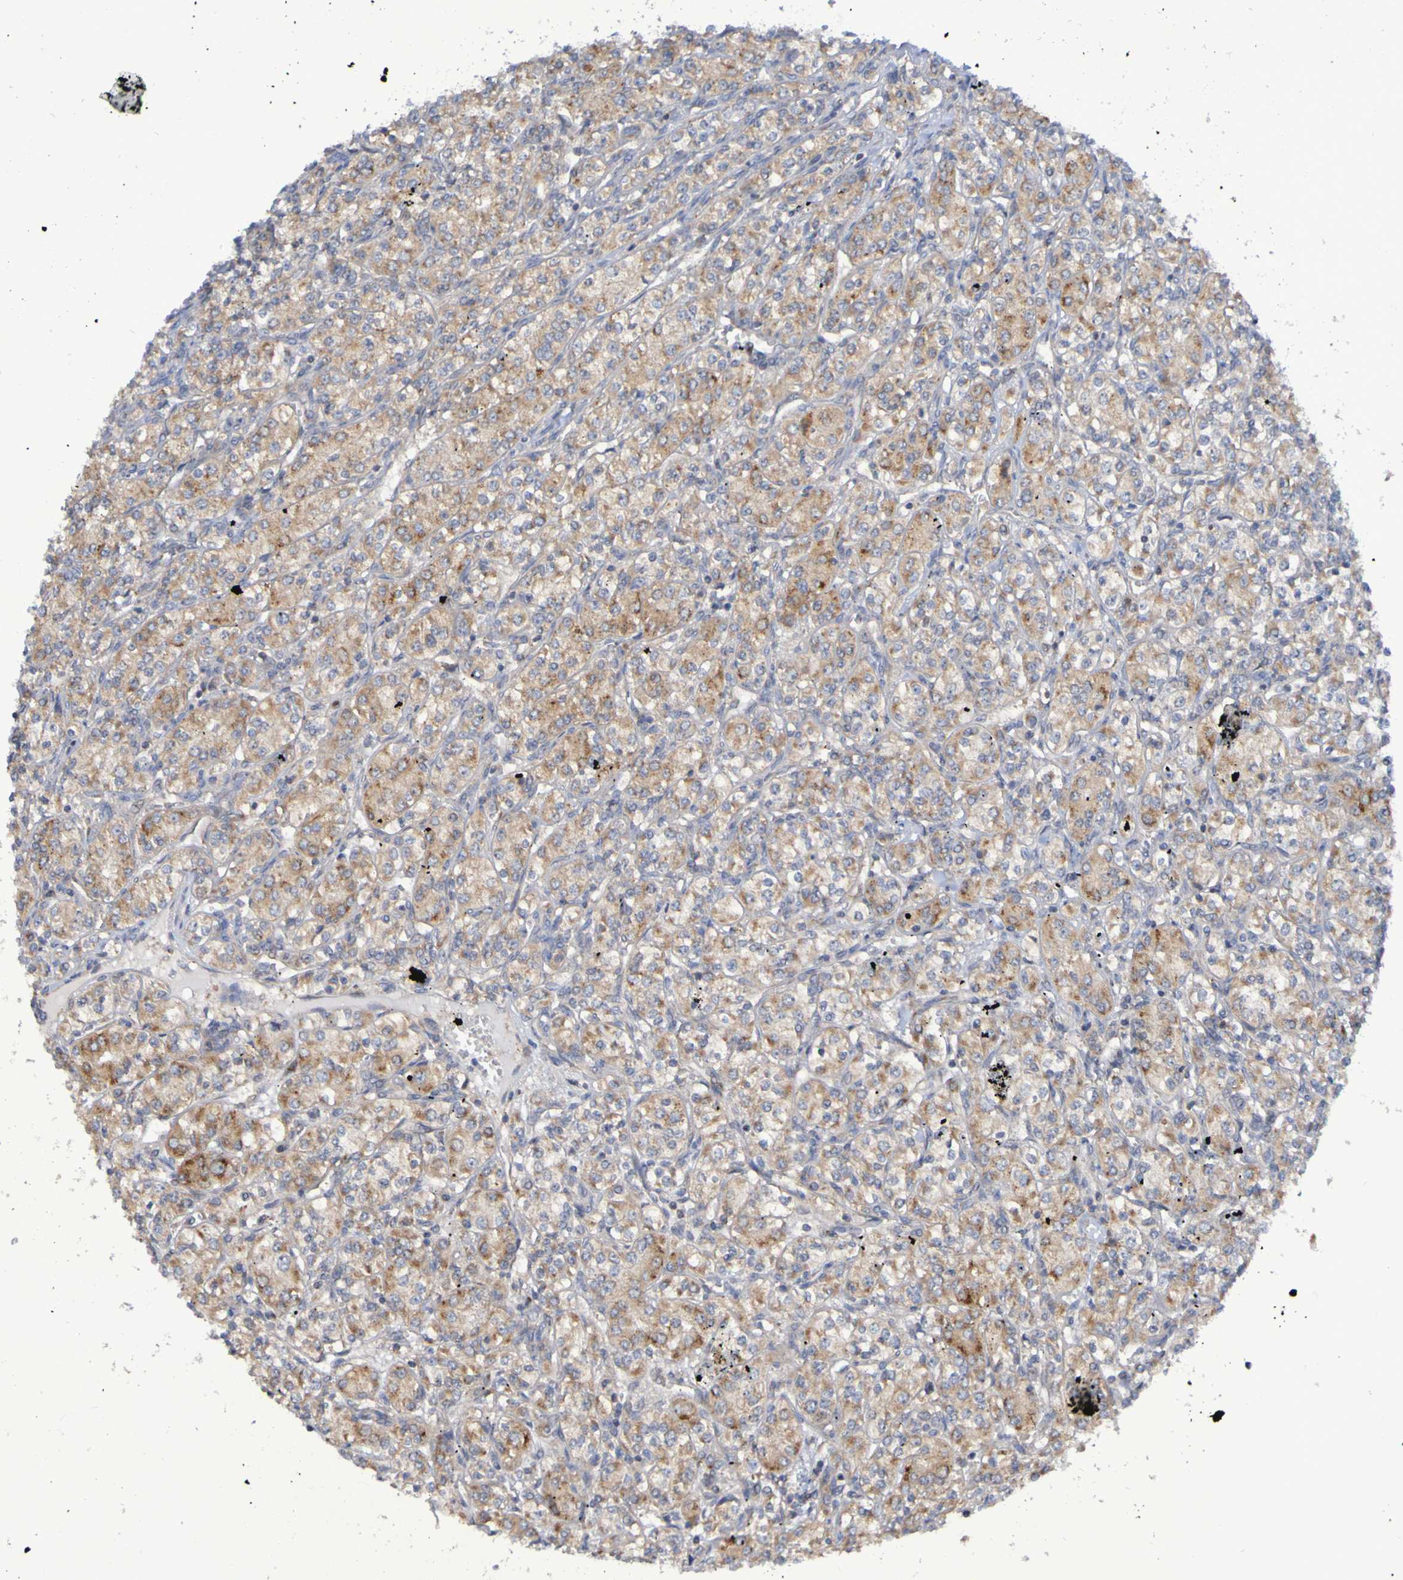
{"staining": {"intensity": "moderate", "quantity": ">75%", "location": "cytoplasmic/membranous"}, "tissue": "renal cancer", "cell_type": "Tumor cells", "image_type": "cancer", "snomed": [{"axis": "morphology", "description": "Adenocarcinoma, NOS"}, {"axis": "topography", "description": "Kidney"}], "caption": "A histopathology image showing moderate cytoplasmic/membranous positivity in approximately >75% of tumor cells in adenocarcinoma (renal), as visualized by brown immunohistochemical staining.", "gene": "LMBRD2", "patient": {"sex": "male", "age": 77}}